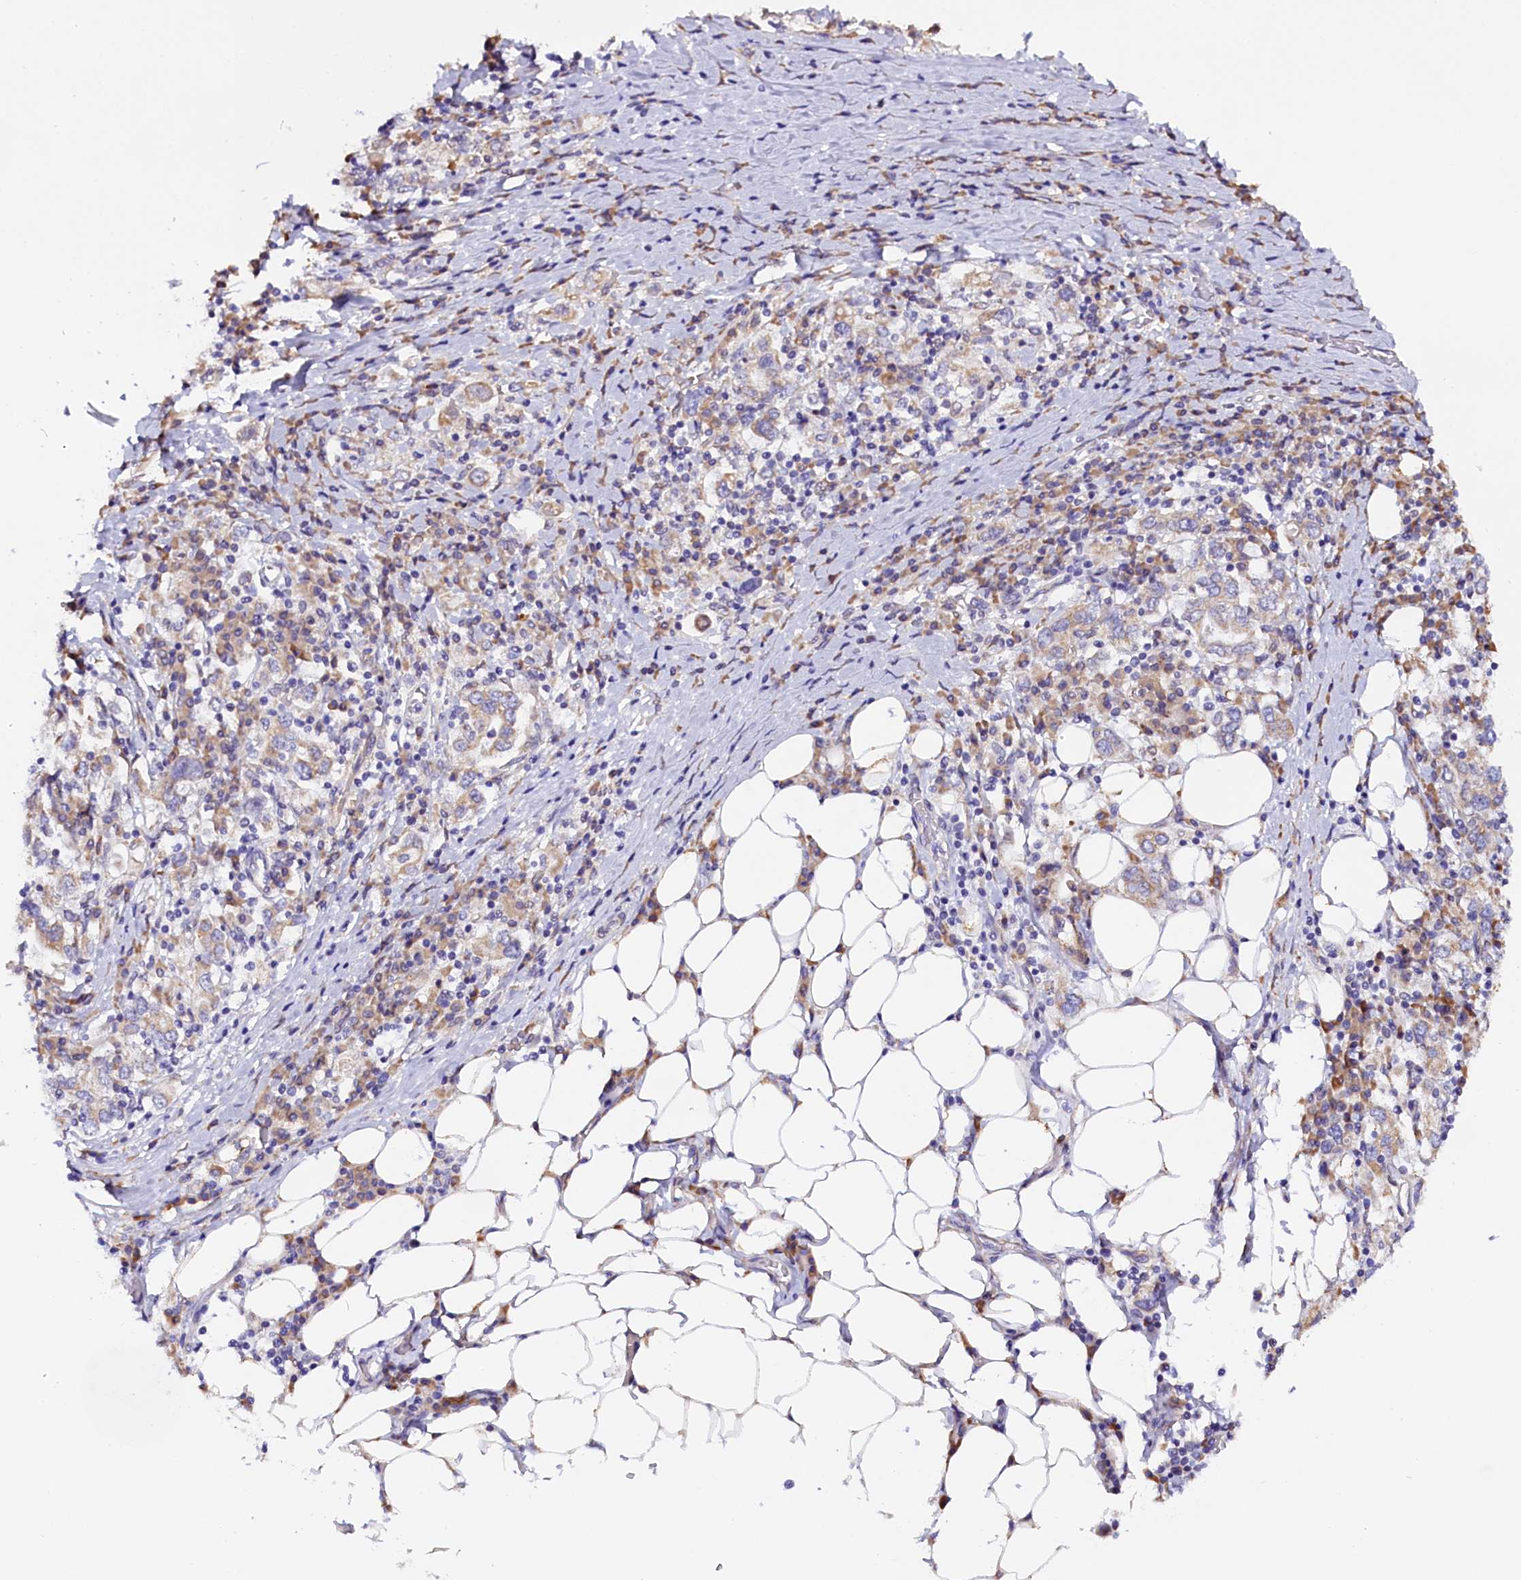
{"staining": {"intensity": "weak", "quantity": "<25%", "location": "cytoplasmic/membranous"}, "tissue": "stomach cancer", "cell_type": "Tumor cells", "image_type": "cancer", "snomed": [{"axis": "morphology", "description": "Adenocarcinoma, NOS"}, {"axis": "topography", "description": "Stomach, upper"}, {"axis": "topography", "description": "Stomach"}], "caption": "This image is of stomach cancer (adenocarcinoma) stained with immunohistochemistry to label a protein in brown with the nuclei are counter-stained blue. There is no staining in tumor cells. The staining is performed using DAB brown chromogen with nuclei counter-stained in using hematoxylin.", "gene": "UACA", "patient": {"sex": "male", "age": 62}}